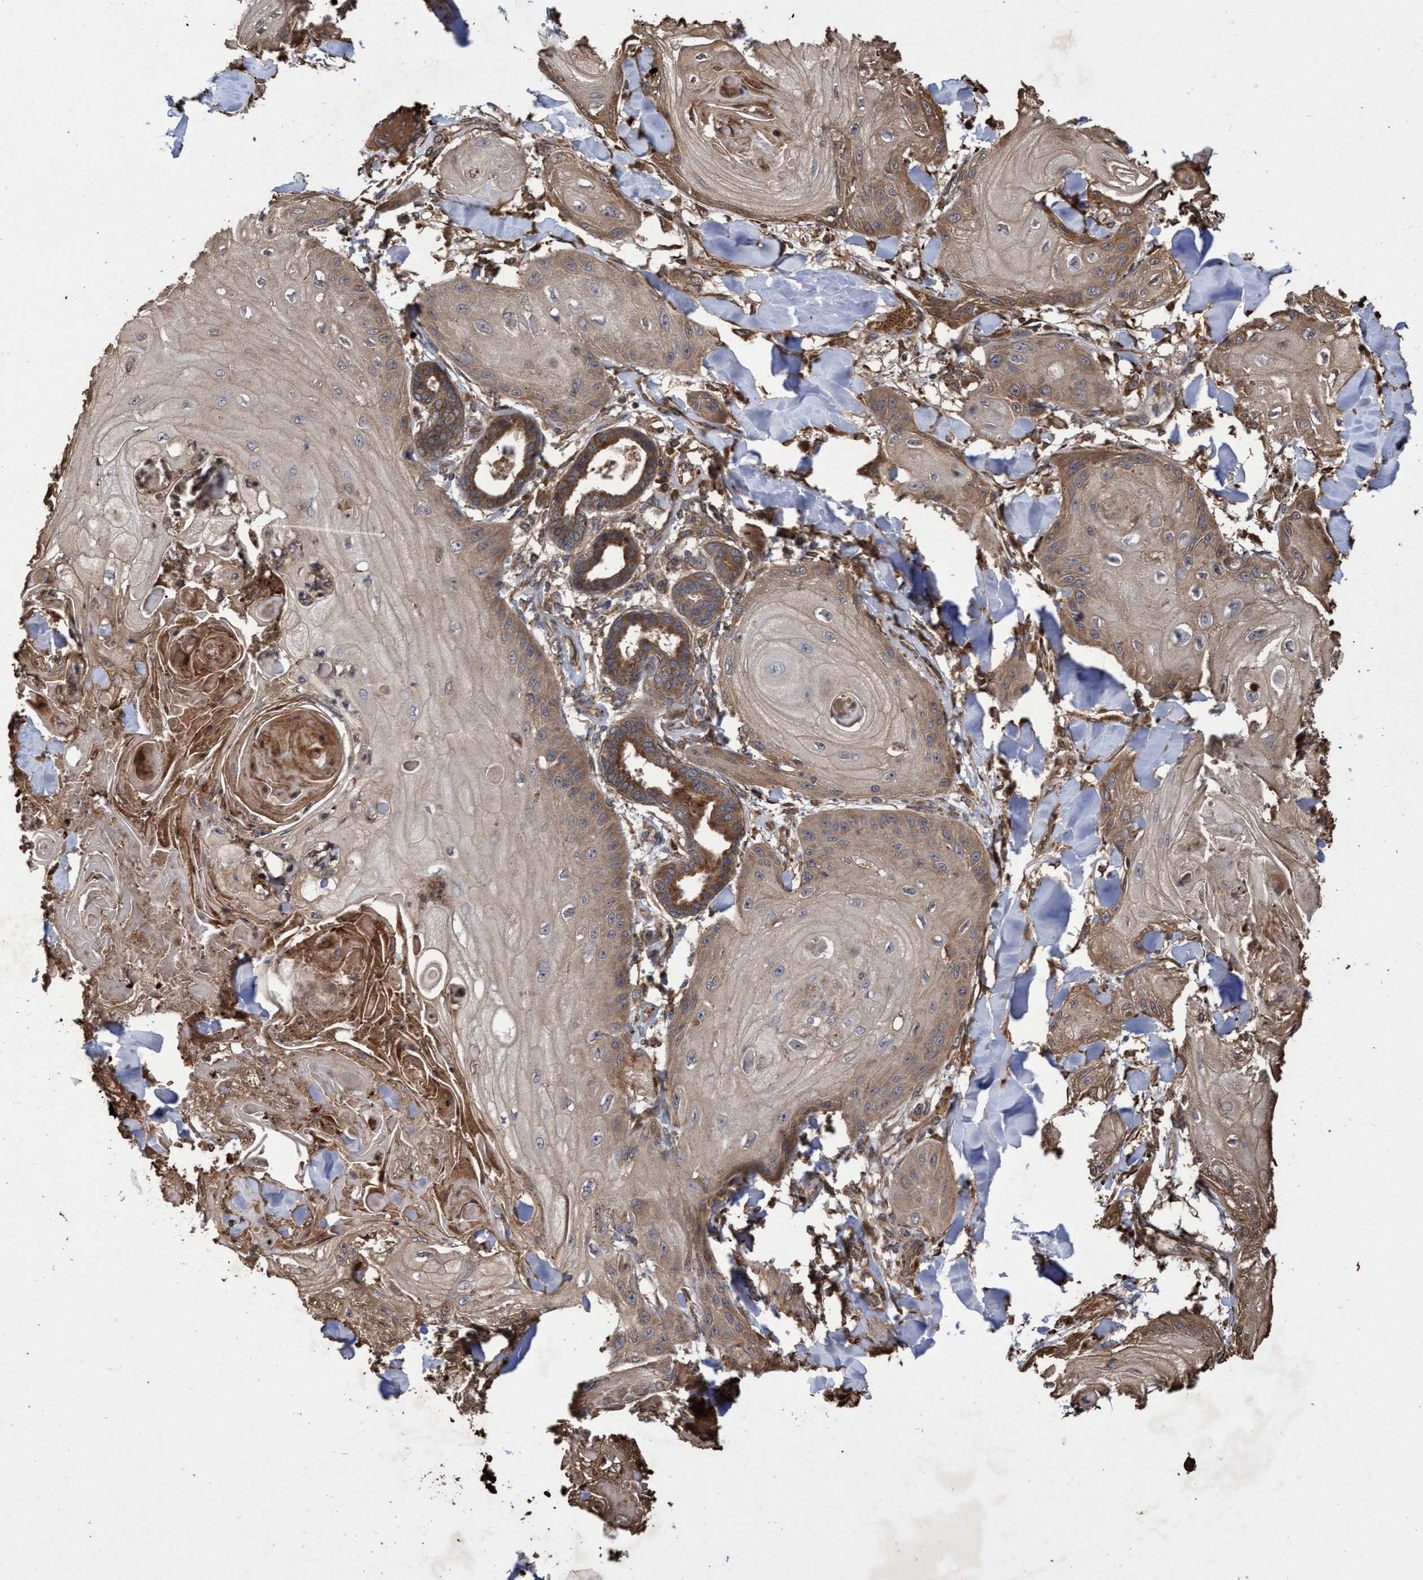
{"staining": {"intensity": "moderate", "quantity": ">75%", "location": "cytoplasmic/membranous"}, "tissue": "skin cancer", "cell_type": "Tumor cells", "image_type": "cancer", "snomed": [{"axis": "morphology", "description": "Squamous cell carcinoma, NOS"}, {"axis": "topography", "description": "Skin"}], "caption": "About >75% of tumor cells in skin squamous cell carcinoma show moderate cytoplasmic/membranous protein staining as visualized by brown immunohistochemical staining.", "gene": "CHMP6", "patient": {"sex": "male", "age": 74}}